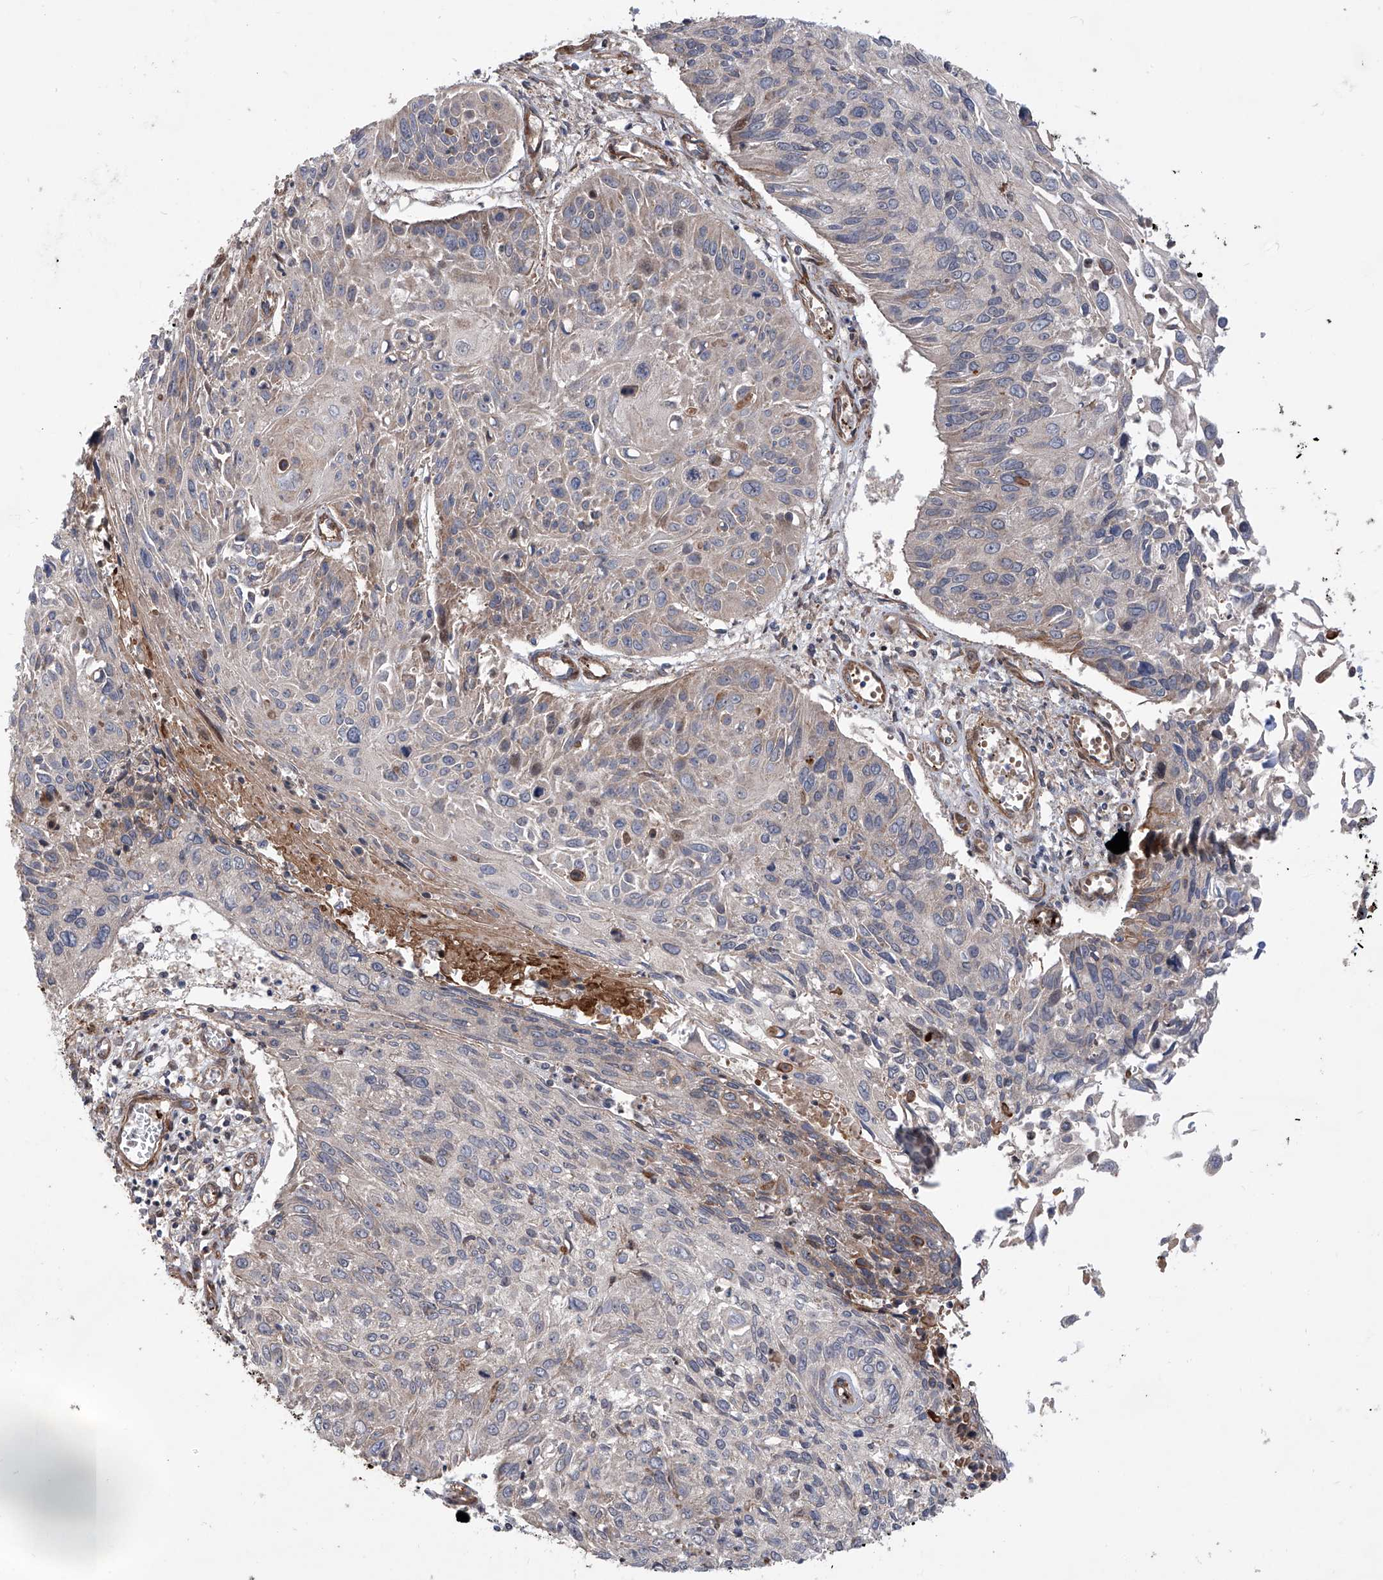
{"staining": {"intensity": "negative", "quantity": "none", "location": "none"}, "tissue": "cervical cancer", "cell_type": "Tumor cells", "image_type": "cancer", "snomed": [{"axis": "morphology", "description": "Squamous cell carcinoma, NOS"}, {"axis": "topography", "description": "Cervix"}], "caption": "Protein analysis of squamous cell carcinoma (cervical) shows no significant positivity in tumor cells.", "gene": "APAF1", "patient": {"sex": "female", "age": 51}}